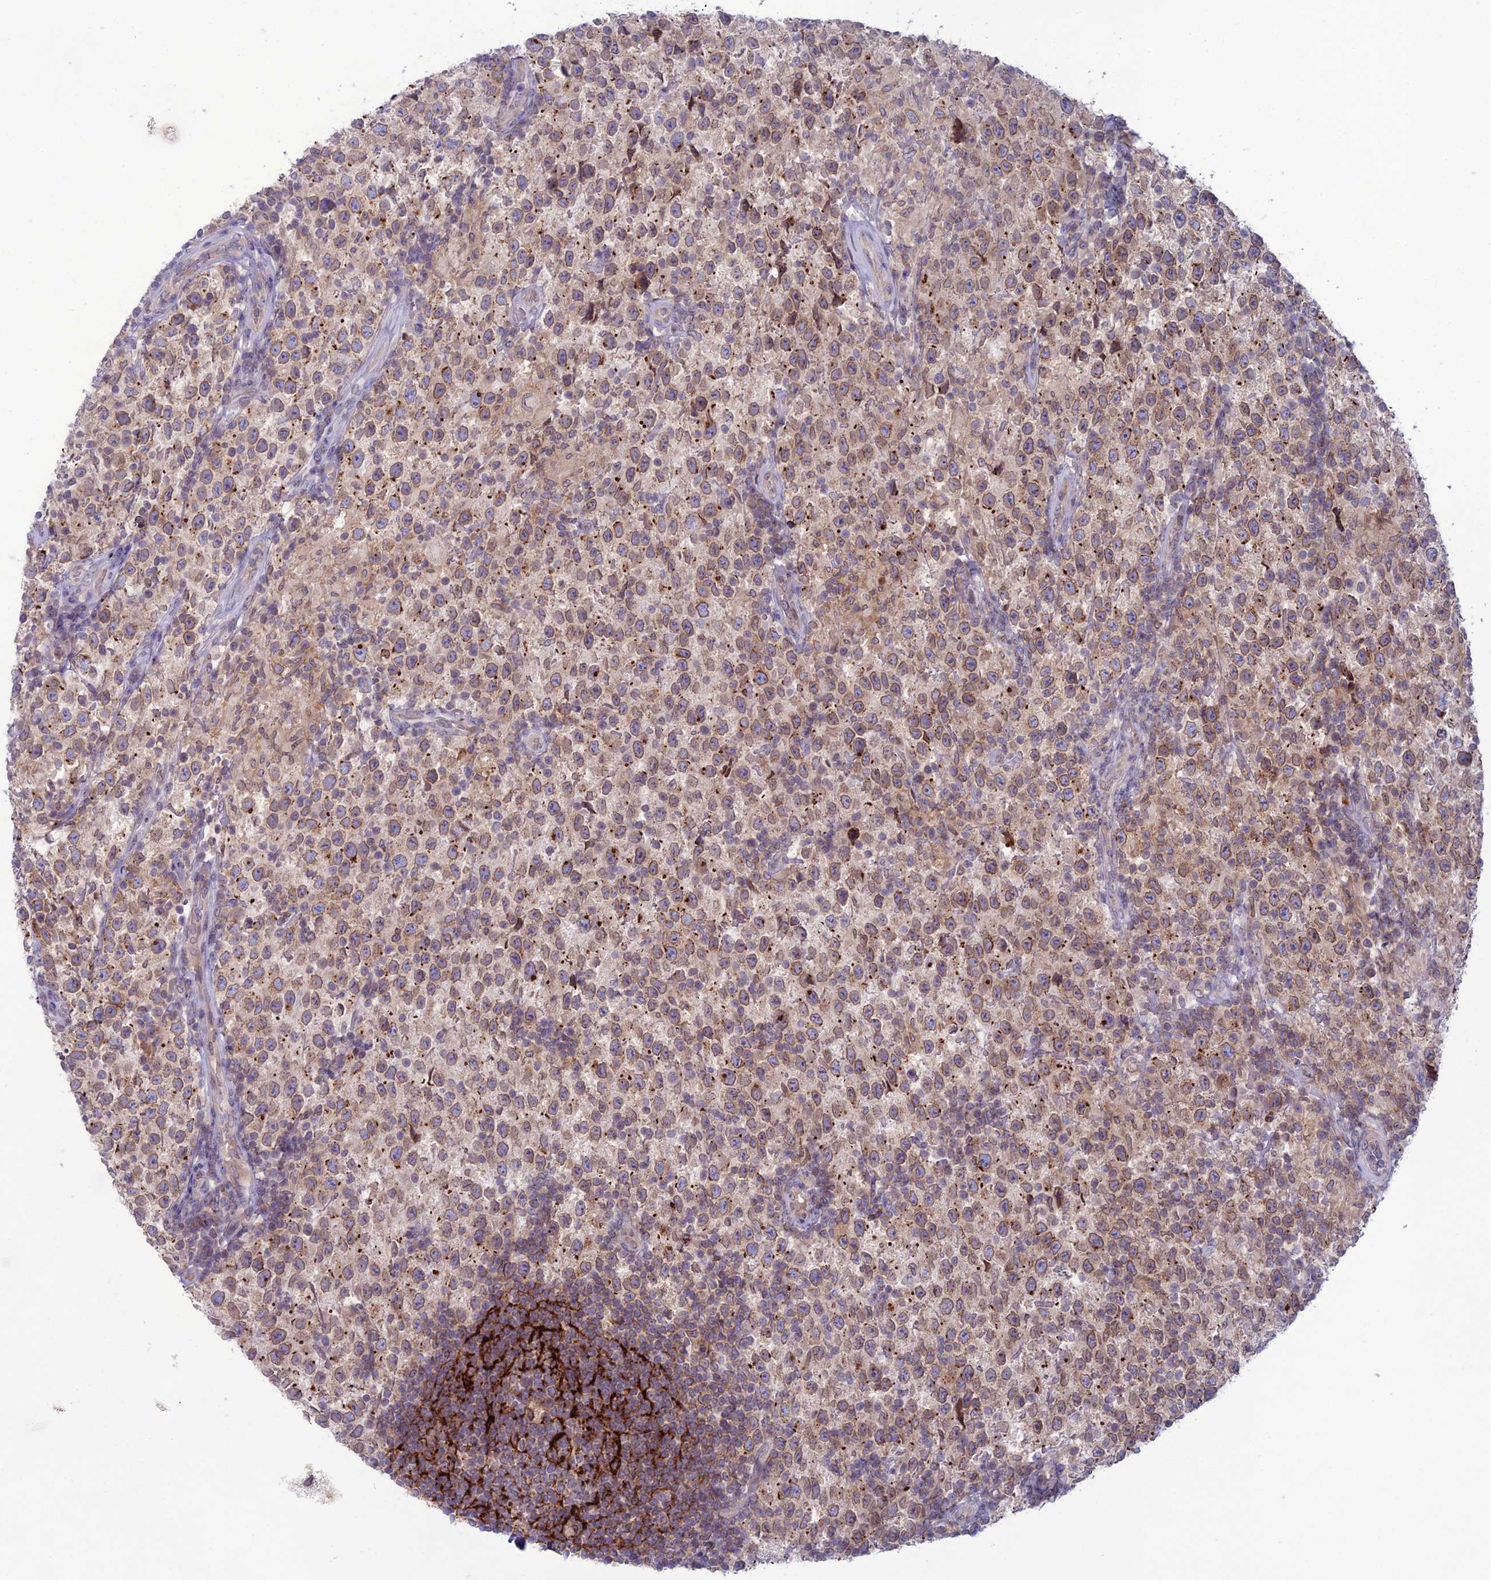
{"staining": {"intensity": "moderate", "quantity": ">75%", "location": "cytoplasmic/membranous,nuclear"}, "tissue": "testis cancer", "cell_type": "Tumor cells", "image_type": "cancer", "snomed": [{"axis": "morphology", "description": "Seminoma, NOS"}, {"axis": "morphology", "description": "Carcinoma, Embryonal, NOS"}, {"axis": "topography", "description": "Testis"}], "caption": "Testis cancer (embryonal carcinoma) tissue exhibits moderate cytoplasmic/membranous and nuclear staining in approximately >75% of tumor cells, visualized by immunohistochemistry.", "gene": "WDR46", "patient": {"sex": "male", "age": 41}}